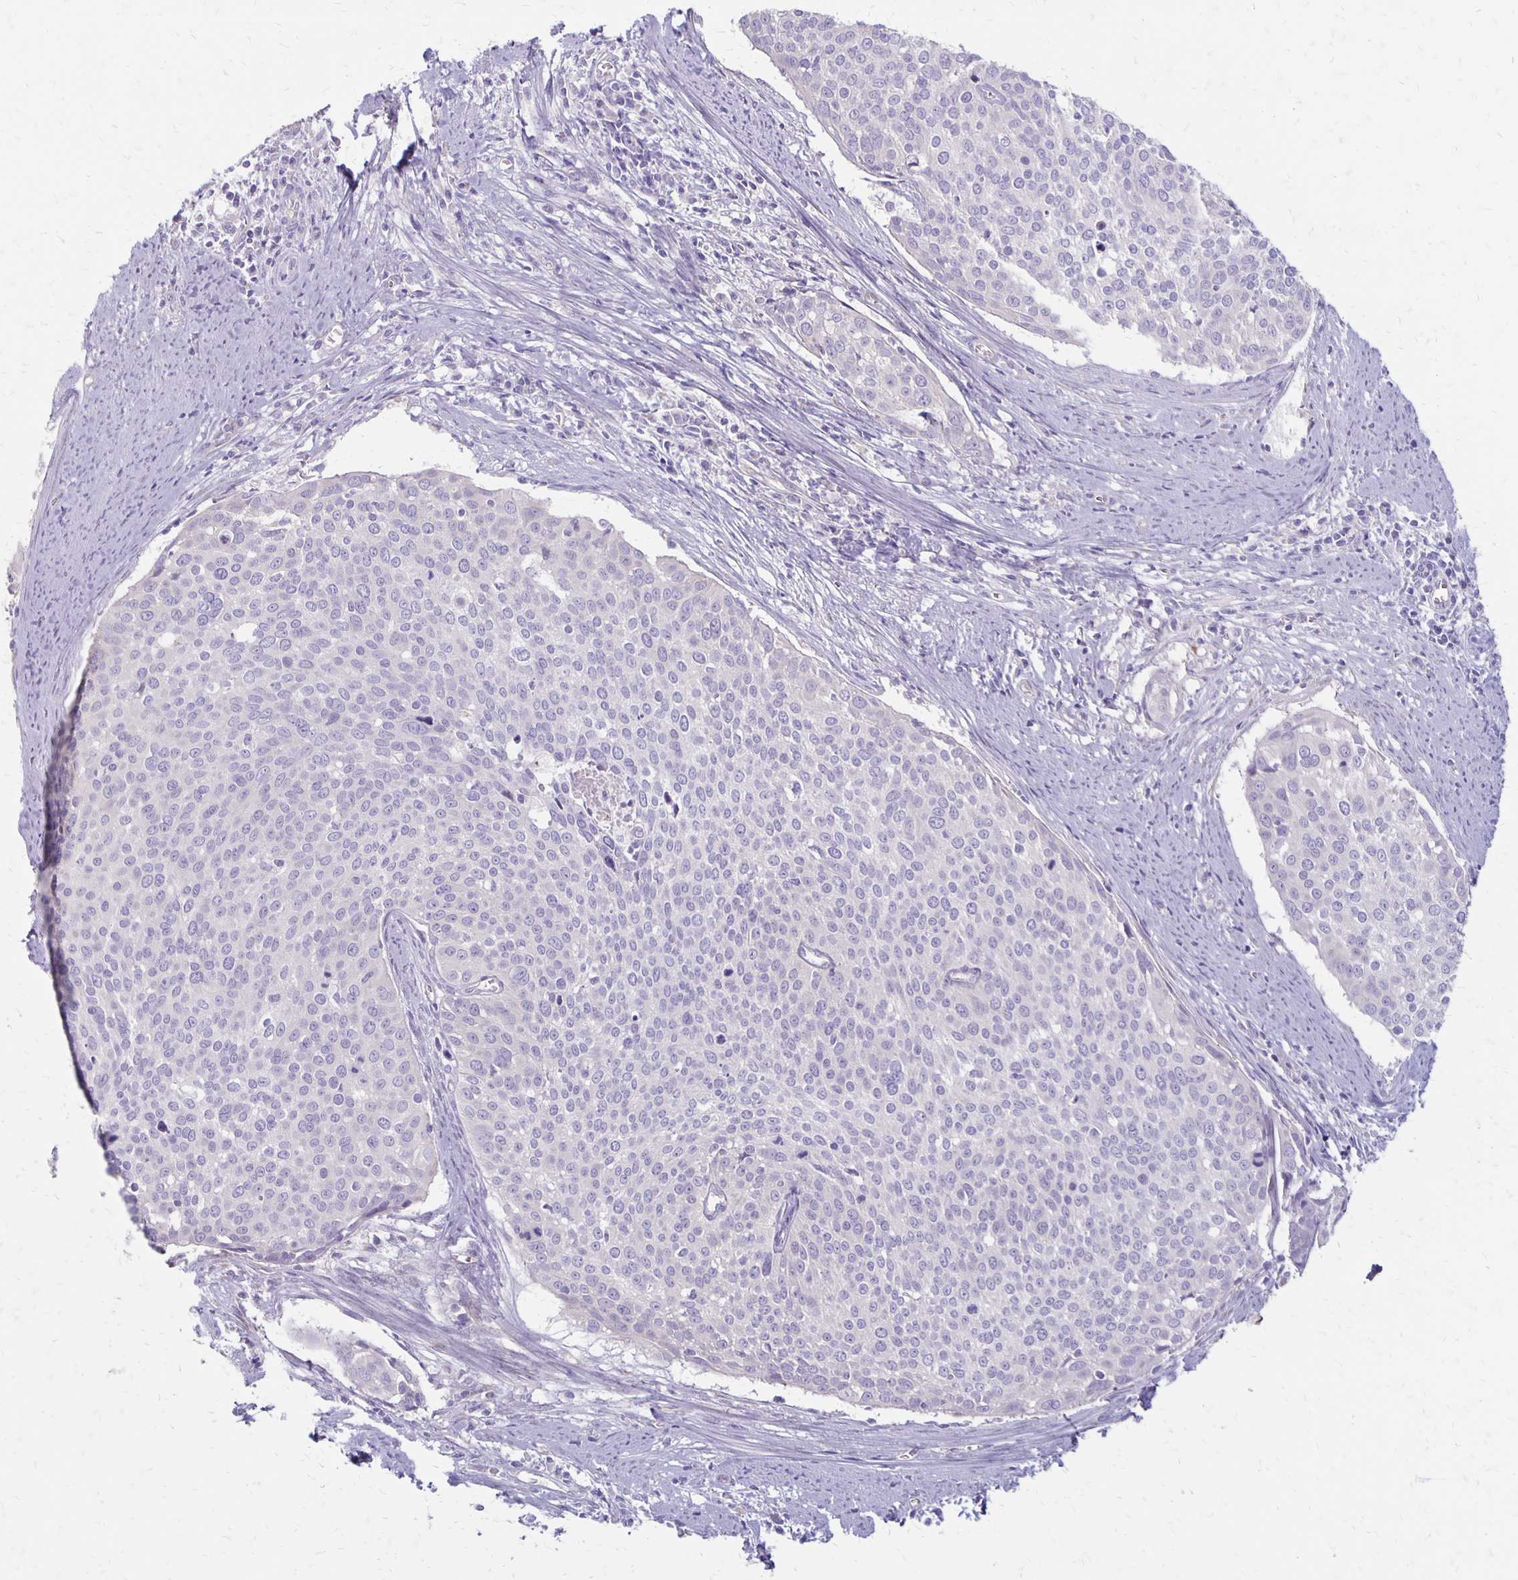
{"staining": {"intensity": "negative", "quantity": "none", "location": "none"}, "tissue": "cervical cancer", "cell_type": "Tumor cells", "image_type": "cancer", "snomed": [{"axis": "morphology", "description": "Squamous cell carcinoma, NOS"}, {"axis": "topography", "description": "Cervix"}], "caption": "IHC micrograph of neoplastic tissue: human cervical cancer stained with DAB demonstrates no significant protein staining in tumor cells.", "gene": "HOMER1", "patient": {"sex": "female", "age": 39}}